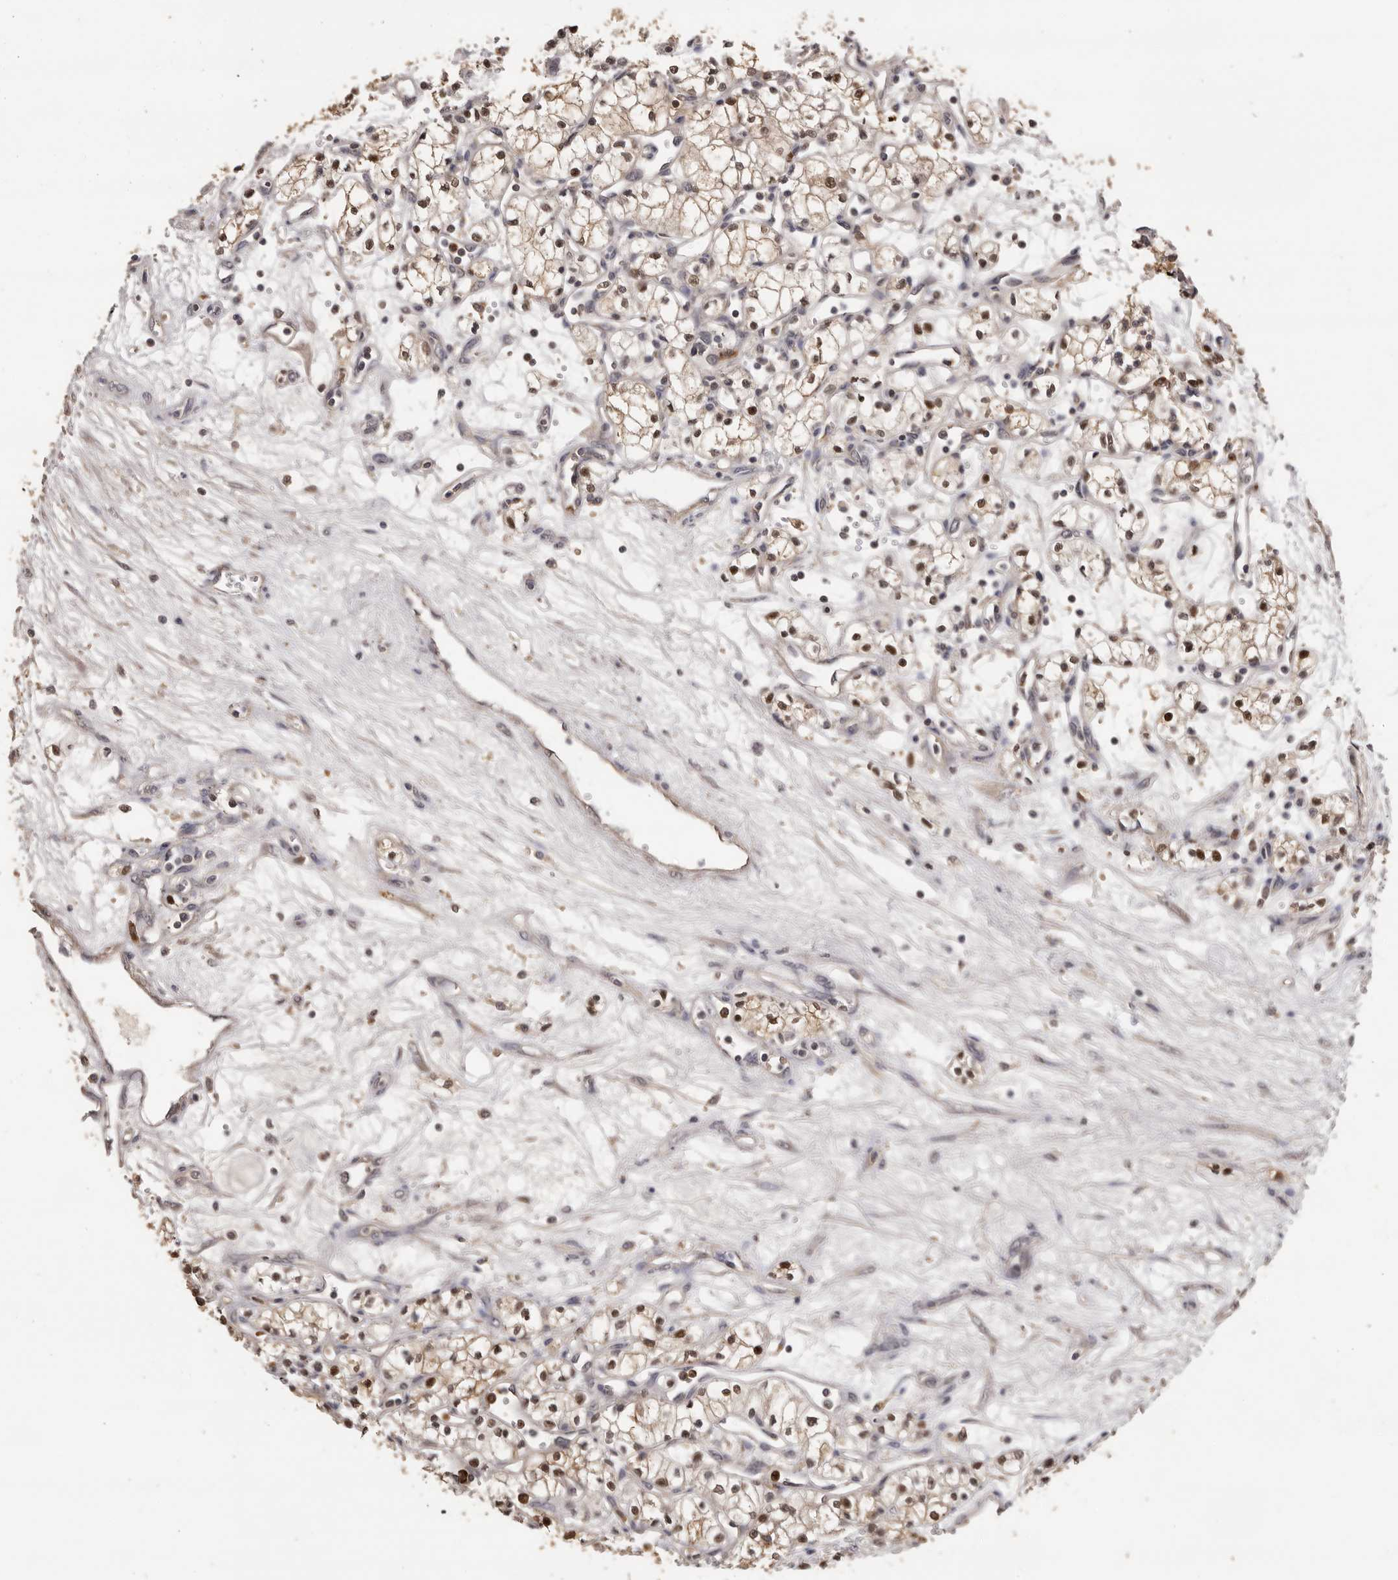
{"staining": {"intensity": "moderate", "quantity": ">75%", "location": "cytoplasmic/membranous,nuclear"}, "tissue": "renal cancer", "cell_type": "Tumor cells", "image_type": "cancer", "snomed": [{"axis": "morphology", "description": "Adenocarcinoma, NOS"}, {"axis": "topography", "description": "Kidney"}], "caption": "A brown stain highlights moderate cytoplasmic/membranous and nuclear staining of a protein in human adenocarcinoma (renal) tumor cells.", "gene": "KIF2B", "patient": {"sex": "male", "age": 59}}